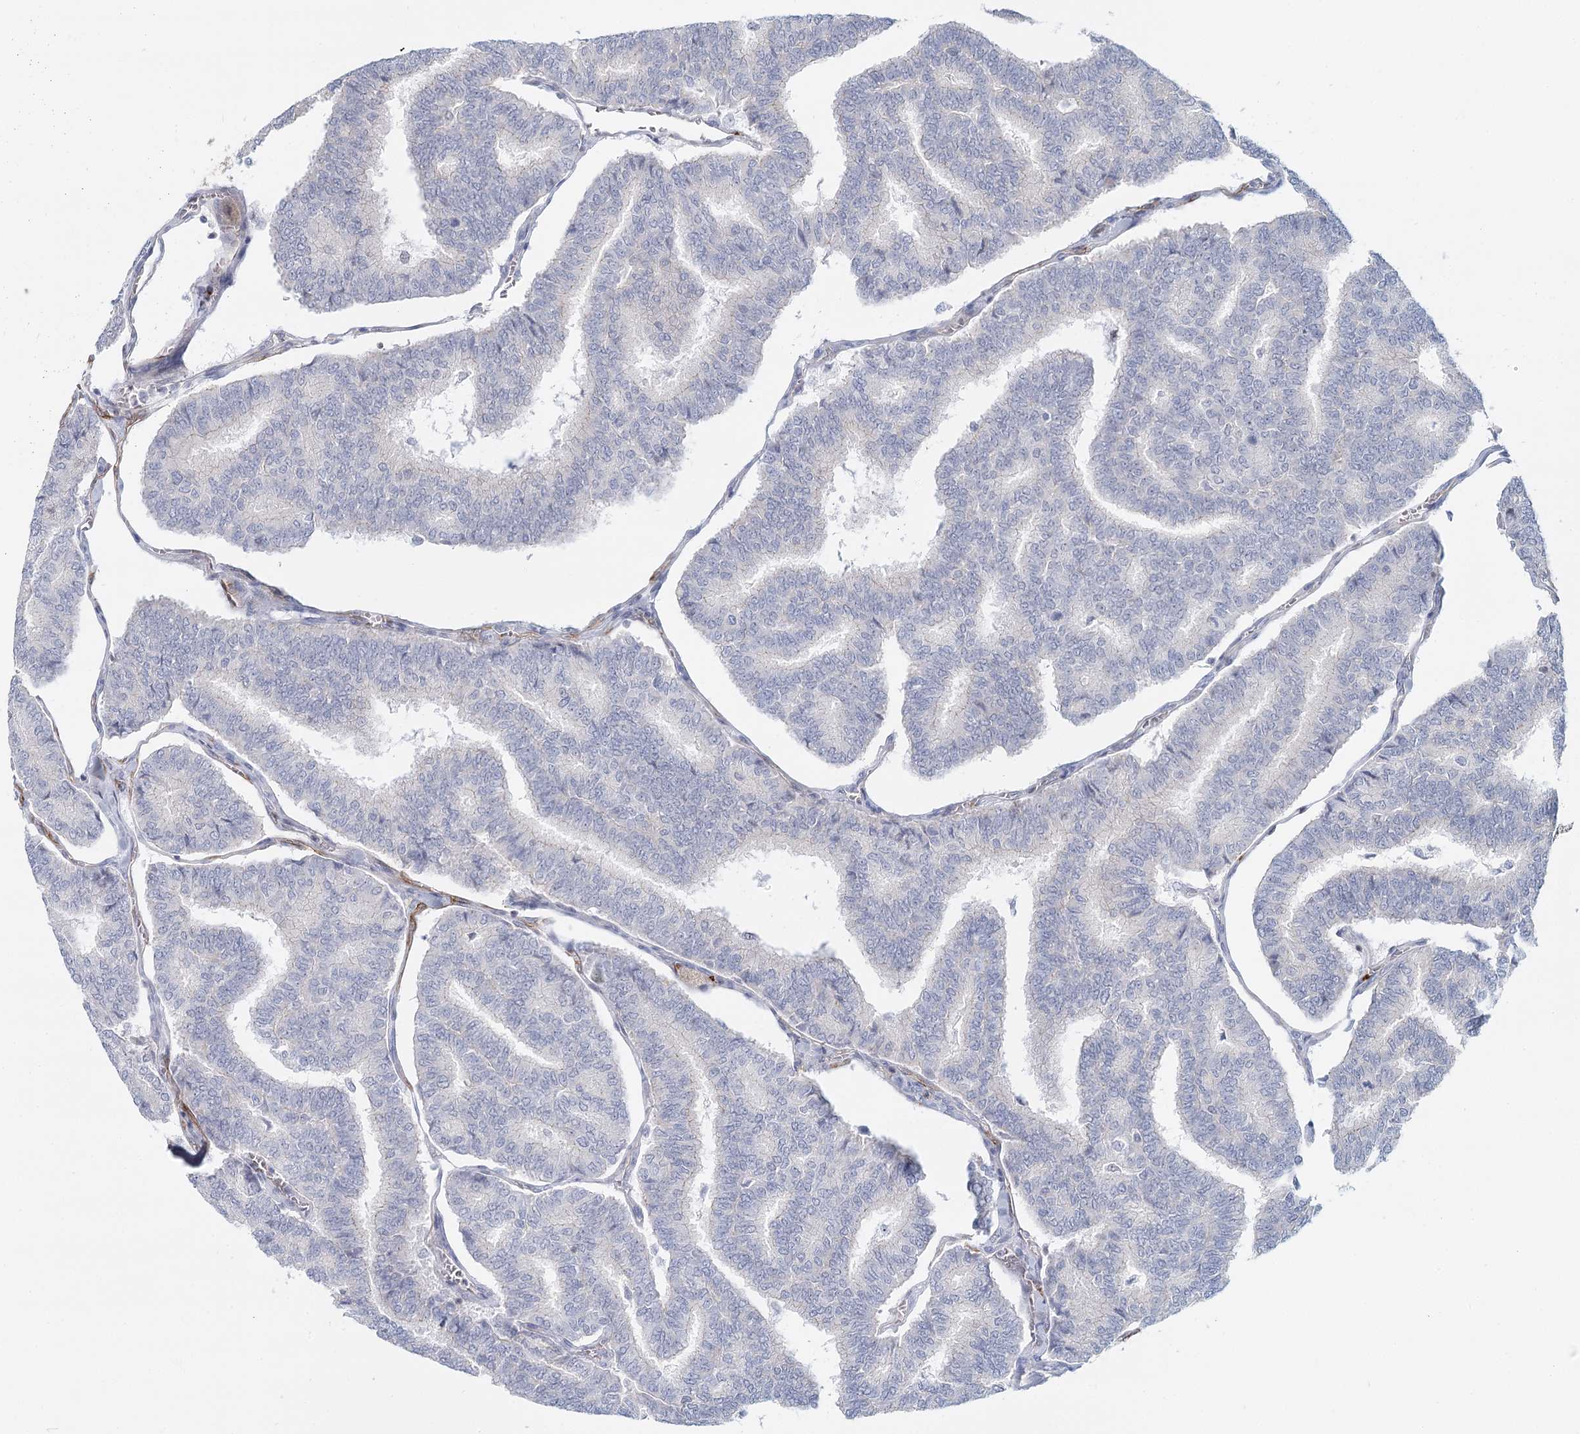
{"staining": {"intensity": "negative", "quantity": "none", "location": "none"}, "tissue": "thyroid cancer", "cell_type": "Tumor cells", "image_type": "cancer", "snomed": [{"axis": "morphology", "description": "Papillary adenocarcinoma, NOS"}, {"axis": "topography", "description": "Thyroid gland"}], "caption": "A micrograph of human thyroid cancer is negative for staining in tumor cells. (DAB (3,3'-diaminobenzidine) immunohistochemistry (IHC) visualized using brightfield microscopy, high magnification).", "gene": "ZFYVE28", "patient": {"sex": "female", "age": 35}}